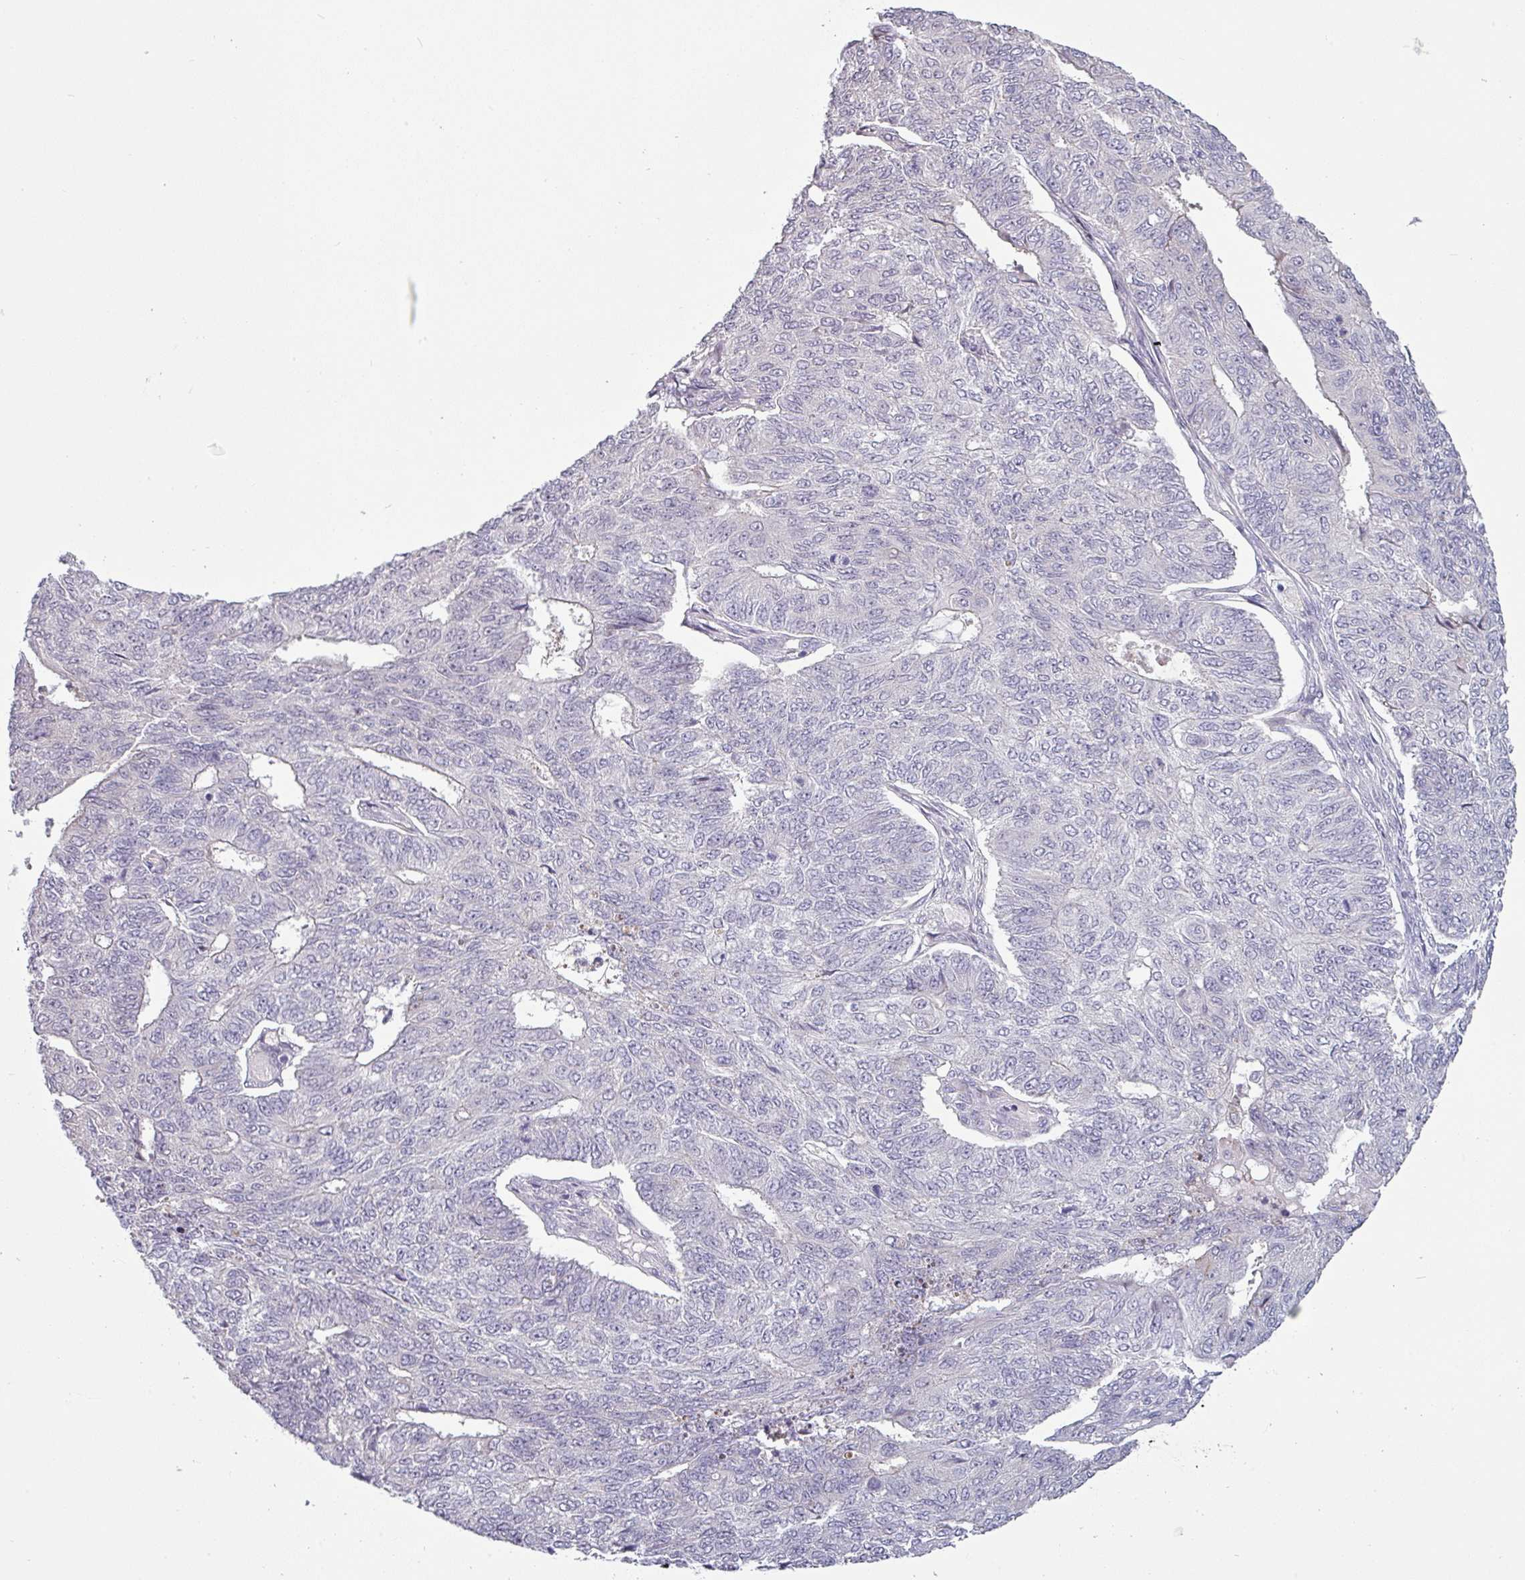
{"staining": {"intensity": "negative", "quantity": "none", "location": "none"}, "tissue": "endometrial cancer", "cell_type": "Tumor cells", "image_type": "cancer", "snomed": [{"axis": "morphology", "description": "Adenocarcinoma, NOS"}, {"axis": "topography", "description": "Endometrium"}], "caption": "Immunohistochemical staining of endometrial cancer (adenocarcinoma) displays no significant staining in tumor cells.", "gene": "C2orf16", "patient": {"sex": "female", "age": 32}}